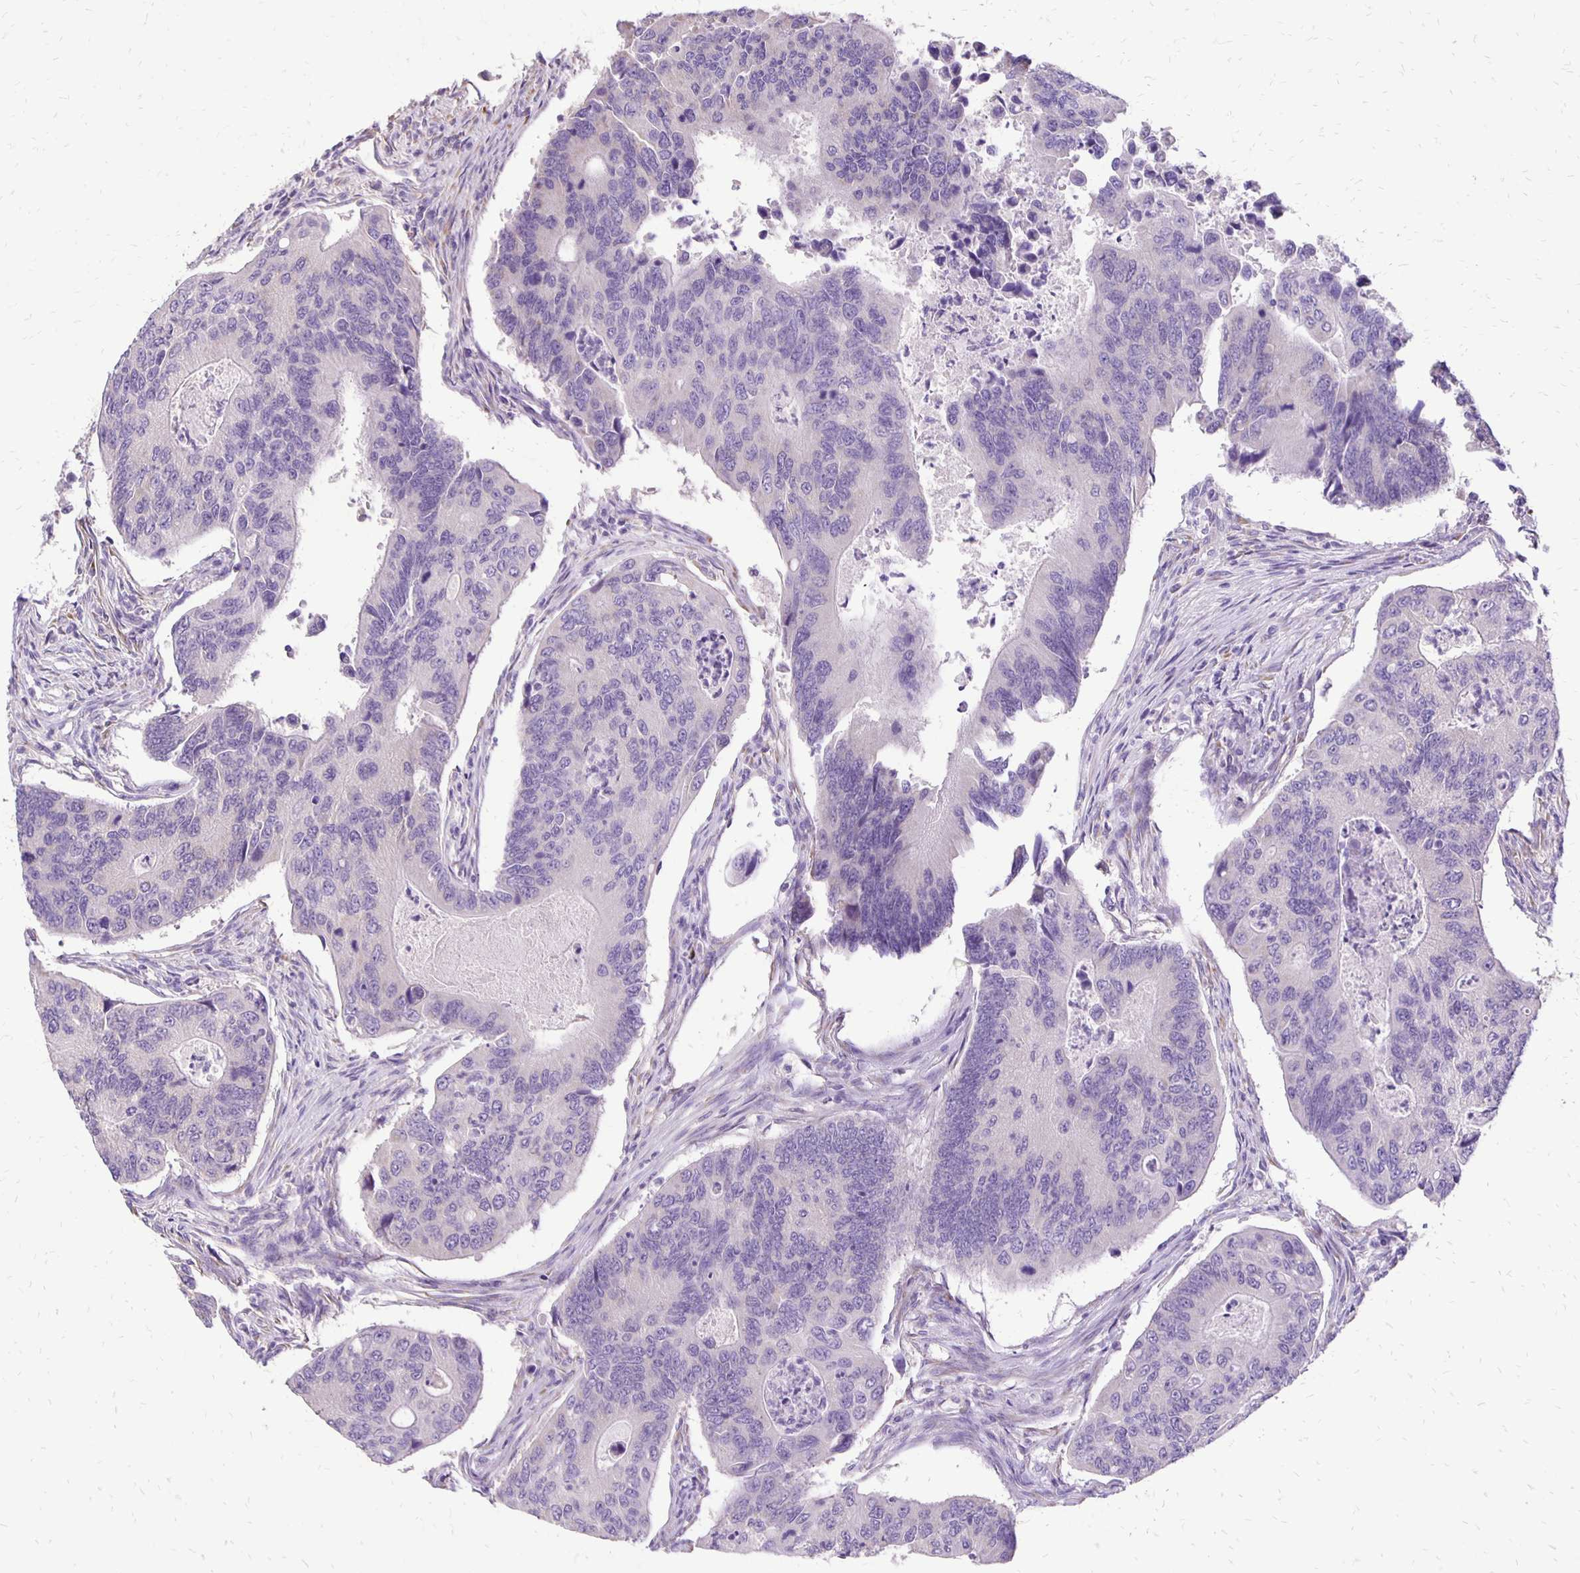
{"staining": {"intensity": "negative", "quantity": "none", "location": "none"}, "tissue": "colorectal cancer", "cell_type": "Tumor cells", "image_type": "cancer", "snomed": [{"axis": "morphology", "description": "Adenocarcinoma, NOS"}, {"axis": "topography", "description": "Colon"}], "caption": "A high-resolution histopathology image shows IHC staining of colorectal cancer, which reveals no significant positivity in tumor cells.", "gene": "ANKRD45", "patient": {"sex": "female", "age": 67}}